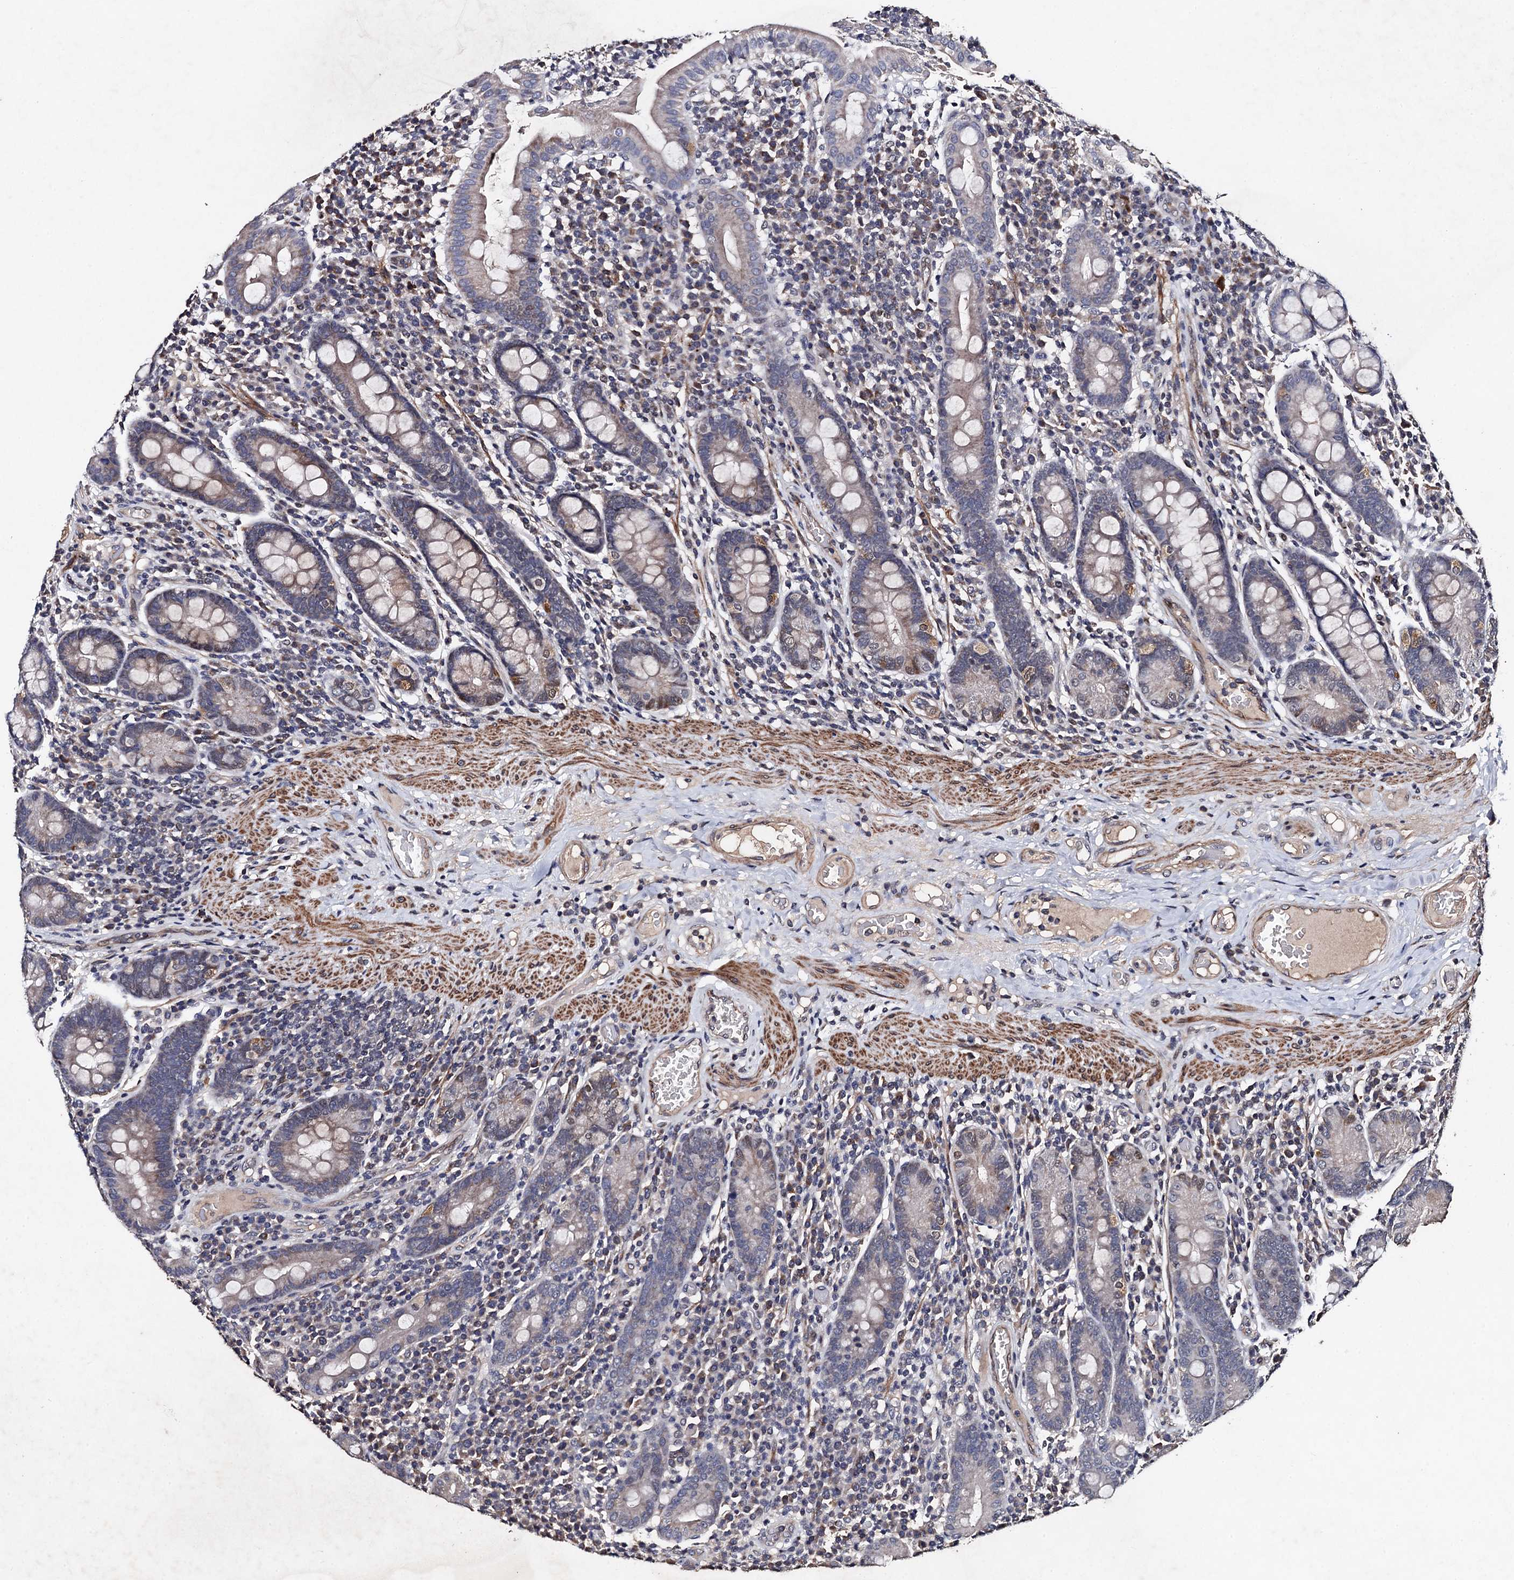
{"staining": {"intensity": "moderate", "quantity": "25%-75%", "location": "cytoplasmic/membranous"}, "tissue": "duodenum", "cell_type": "Glandular cells", "image_type": "normal", "snomed": [{"axis": "morphology", "description": "Normal tissue, NOS"}, {"axis": "morphology", "description": "Adenocarcinoma, NOS"}, {"axis": "topography", "description": "Pancreas"}, {"axis": "topography", "description": "Duodenum"}], "caption": "IHC (DAB (3,3'-diaminobenzidine)) staining of unremarkable human duodenum displays moderate cytoplasmic/membranous protein staining in approximately 25%-75% of glandular cells. The staining is performed using DAB (3,3'-diaminobenzidine) brown chromogen to label protein expression. The nuclei are counter-stained blue using hematoxylin.", "gene": "PPTC7", "patient": {"sex": "male", "age": 50}}